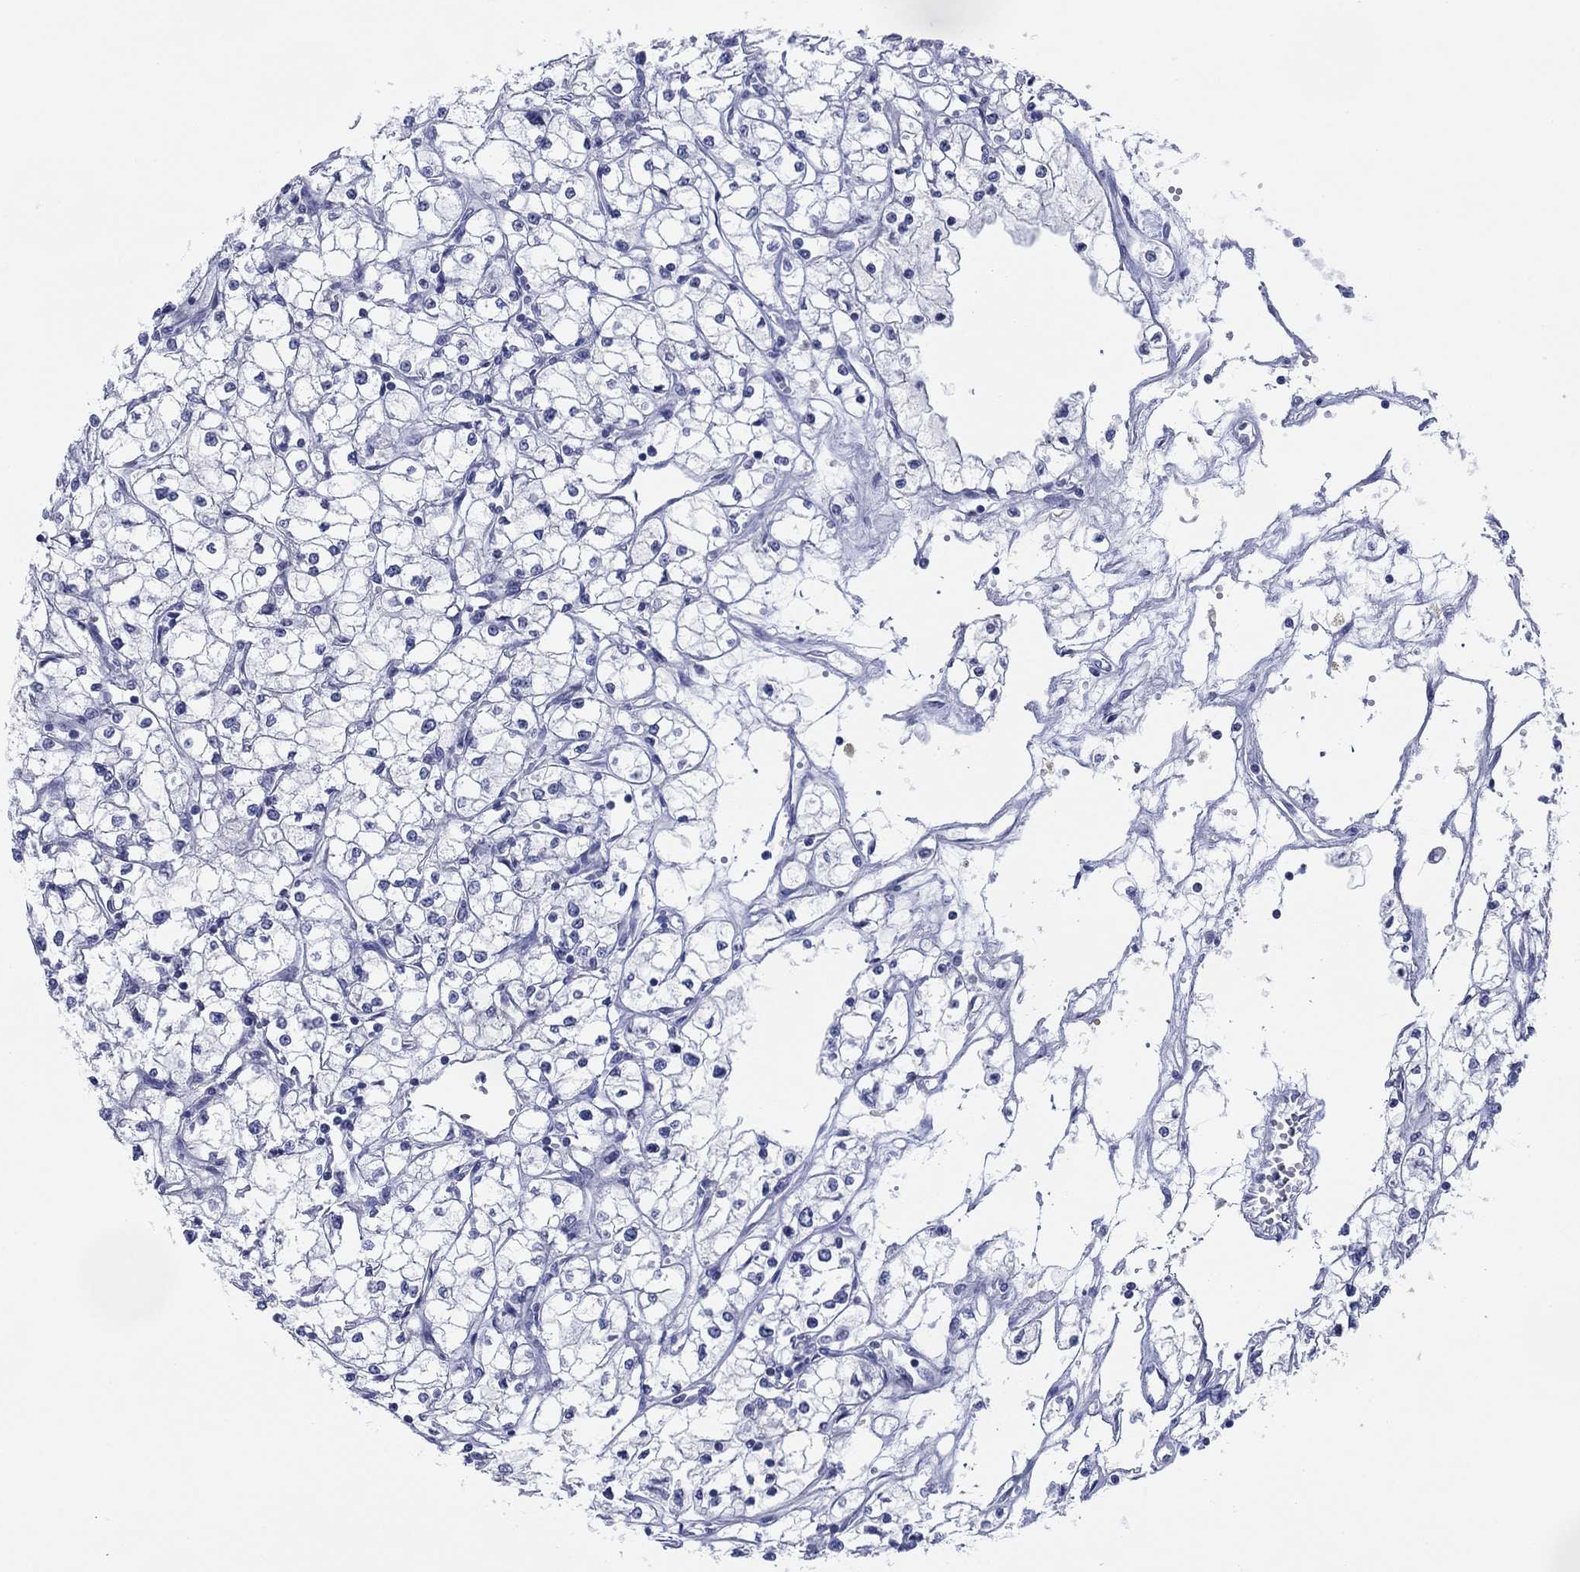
{"staining": {"intensity": "negative", "quantity": "none", "location": "none"}, "tissue": "renal cancer", "cell_type": "Tumor cells", "image_type": "cancer", "snomed": [{"axis": "morphology", "description": "Adenocarcinoma, NOS"}, {"axis": "topography", "description": "Kidney"}], "caption": "High magnification brightfield microscopy of renal cancer stained with DAB (brown) and counterstained with hematoxylin (blue): tumor cells show no significant staining.", "gene": "PDYN", "patient": {"sex": "male", "age": 67}}